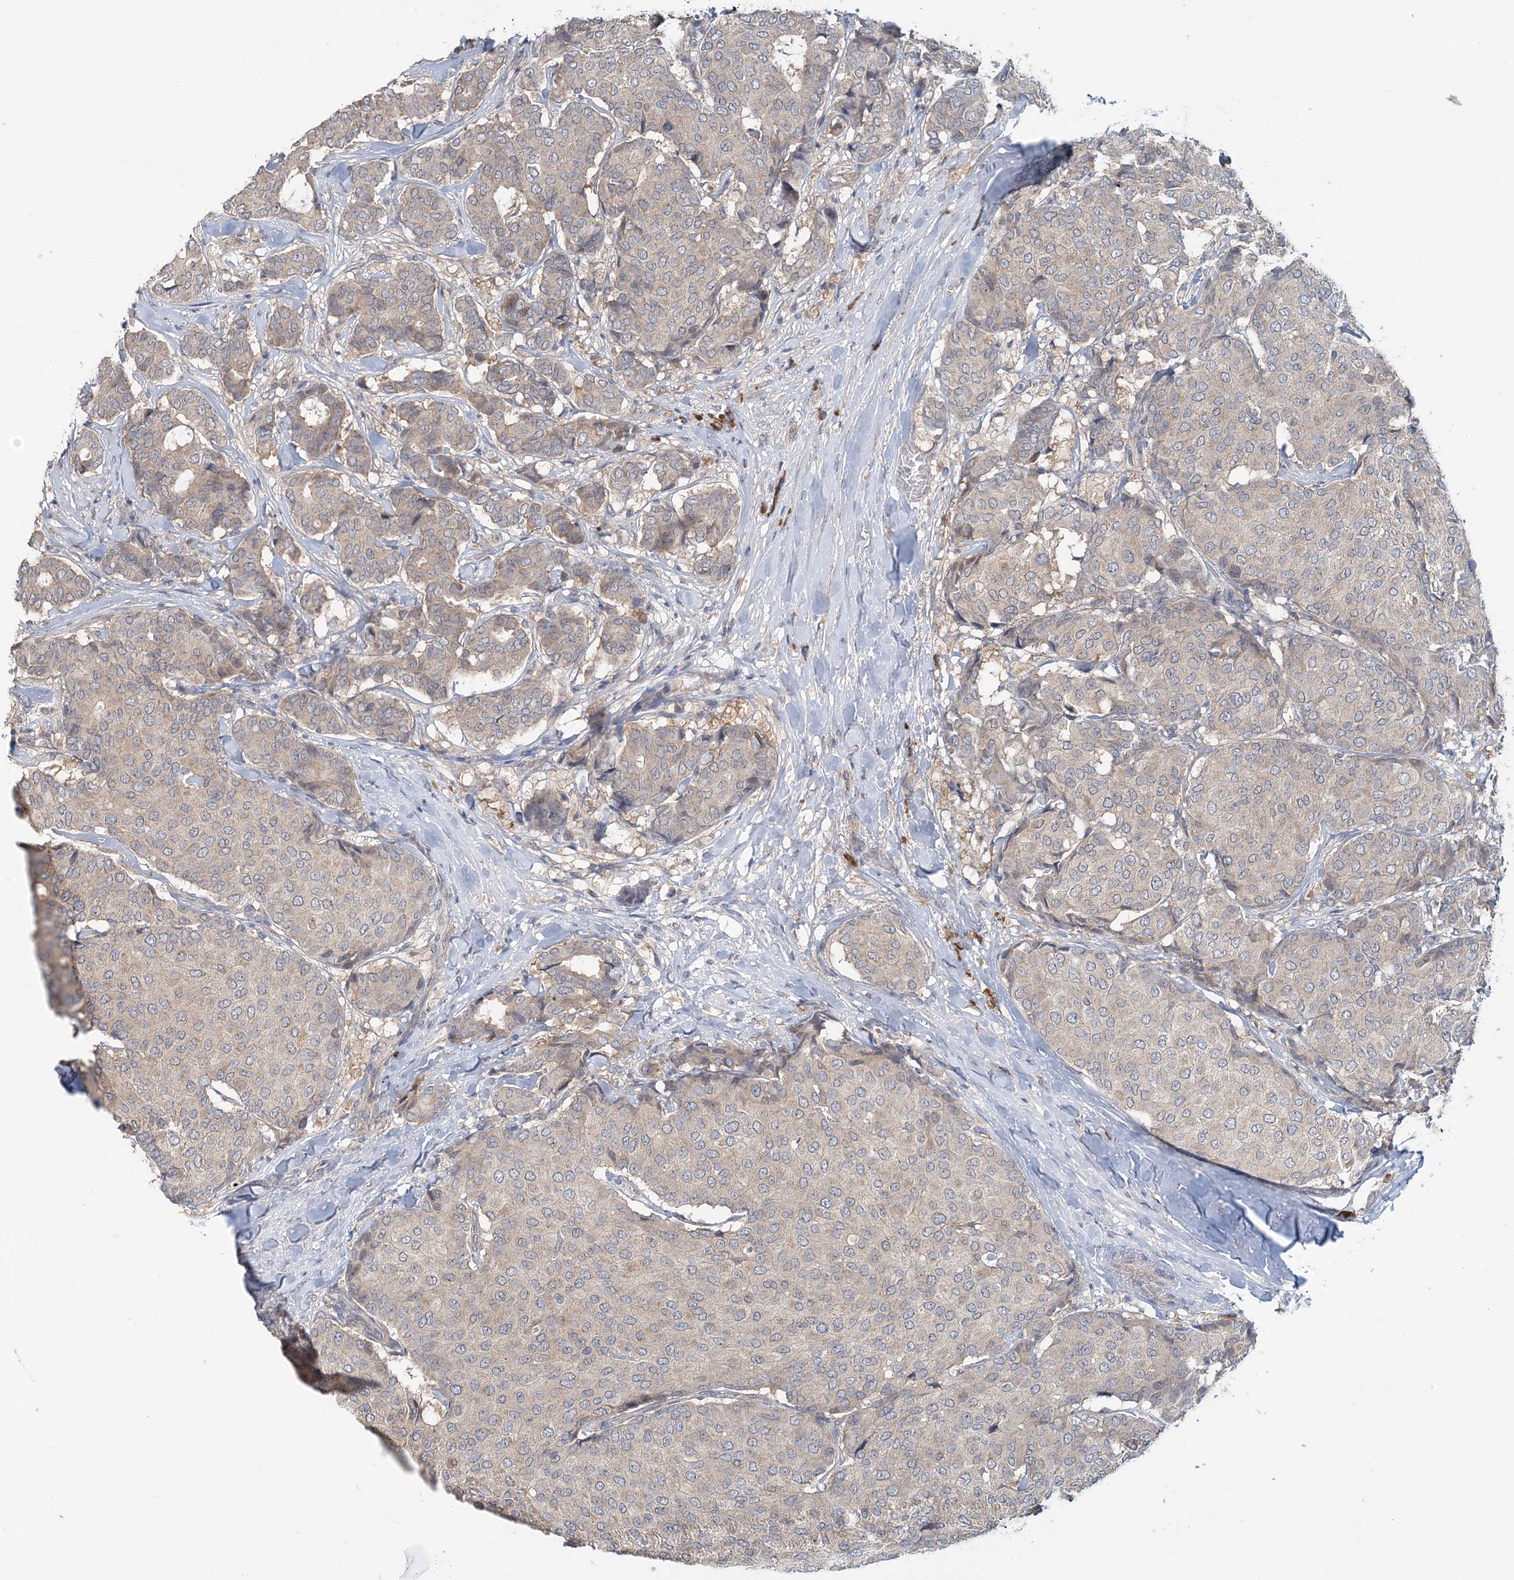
{"staining": {"intensity": "weak", "quantity": "<25%", "location": "cytoplasmic/membranous"}, "tissue": "breast cancer", "cell_type": "Tumor cells", "image_type": "cancer", "snomed": [{"axis": "morphology", "description": "Duct carcinoma"}, {"axis": "topography", "description": "Breast"}], "caption": "Intraductal carcinoma (breast) was stained to show a protein in brown. There is no significant staining in tumor cells. The staining is performed using DAB (3,3'-diaminobenzidine) brown chromogen with nuclei counter-stained in using hematoxylin.", "gene": "RNF25", "patient": {"sex": "female", "age": 75}}